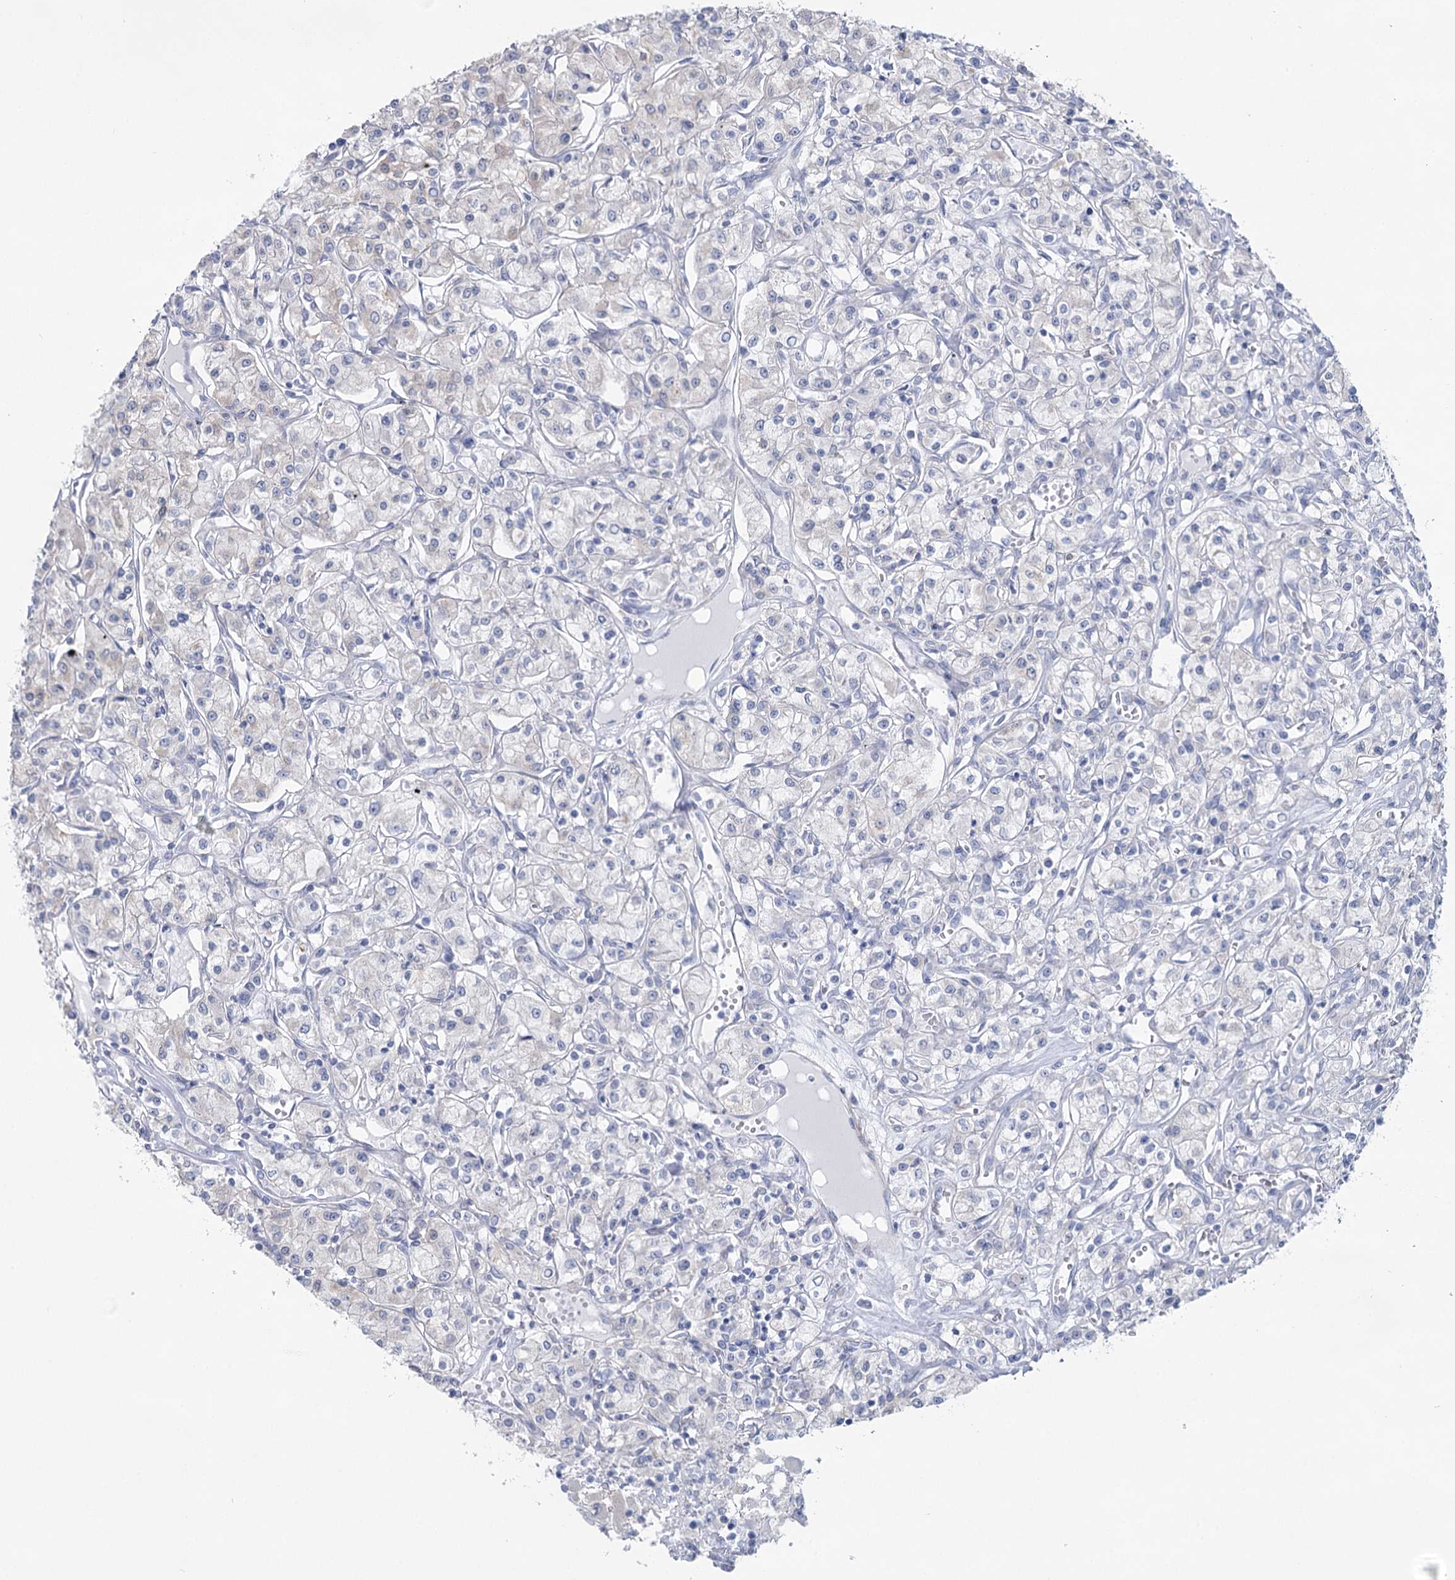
{"staining": {"intensity": "negative", "quantity": "none", "location": "none"}, "tissue": "renal cancer", "cell_type": "Tumor cells", "image_type": "cancer", "snomed": [{"axis": "morphology", "description": "Adenocarcinoma, NOS"}, {"axis": "topography", "description": "Kidney"}], "caption": "Tumor cells are negative for brown protein staining in renal cancer (adenocarcinoma).", "gene": "CCDC88A", "patient": {"sex": "female", "age": 59}}